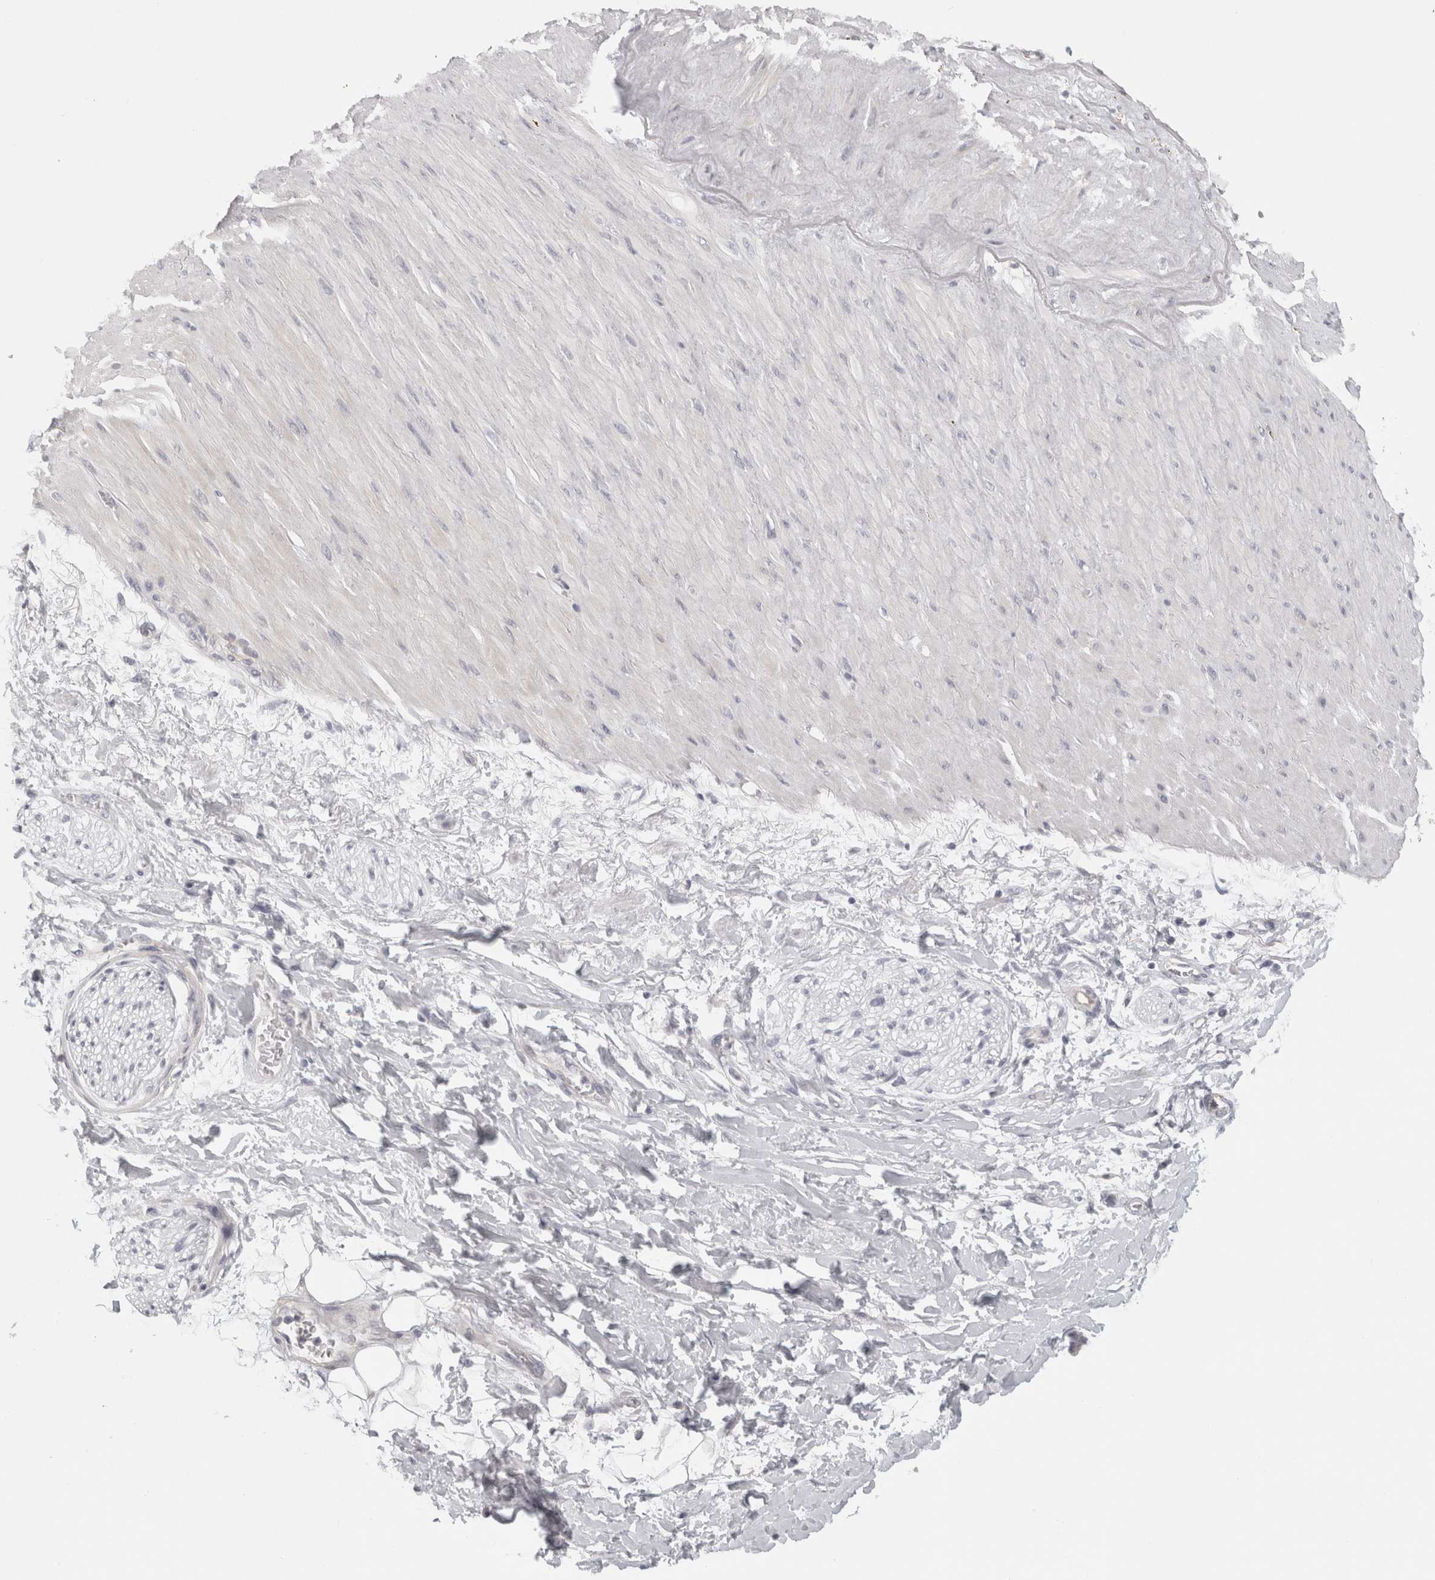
{"staining": {"intensity": "negative", "quantity": "none", "location": "none"}, "tissue": "adipose tissue", "cell_type": "Adipocytes", "image_type": "normal", "snomed": [{"axis": "morphology", "description": "Normal tissue, NOS"}, {"axis": "topography", "description": "Soft tissue"}], "caption": "Micrograph shows no significant protein staining in adipocytes of benign adipose tissue. (Immunohistochemistry (ihc), brightfield microscopy, high magnification).", "gene": "FBLIM1", "patient": {"sex": "male", "age": 72}}